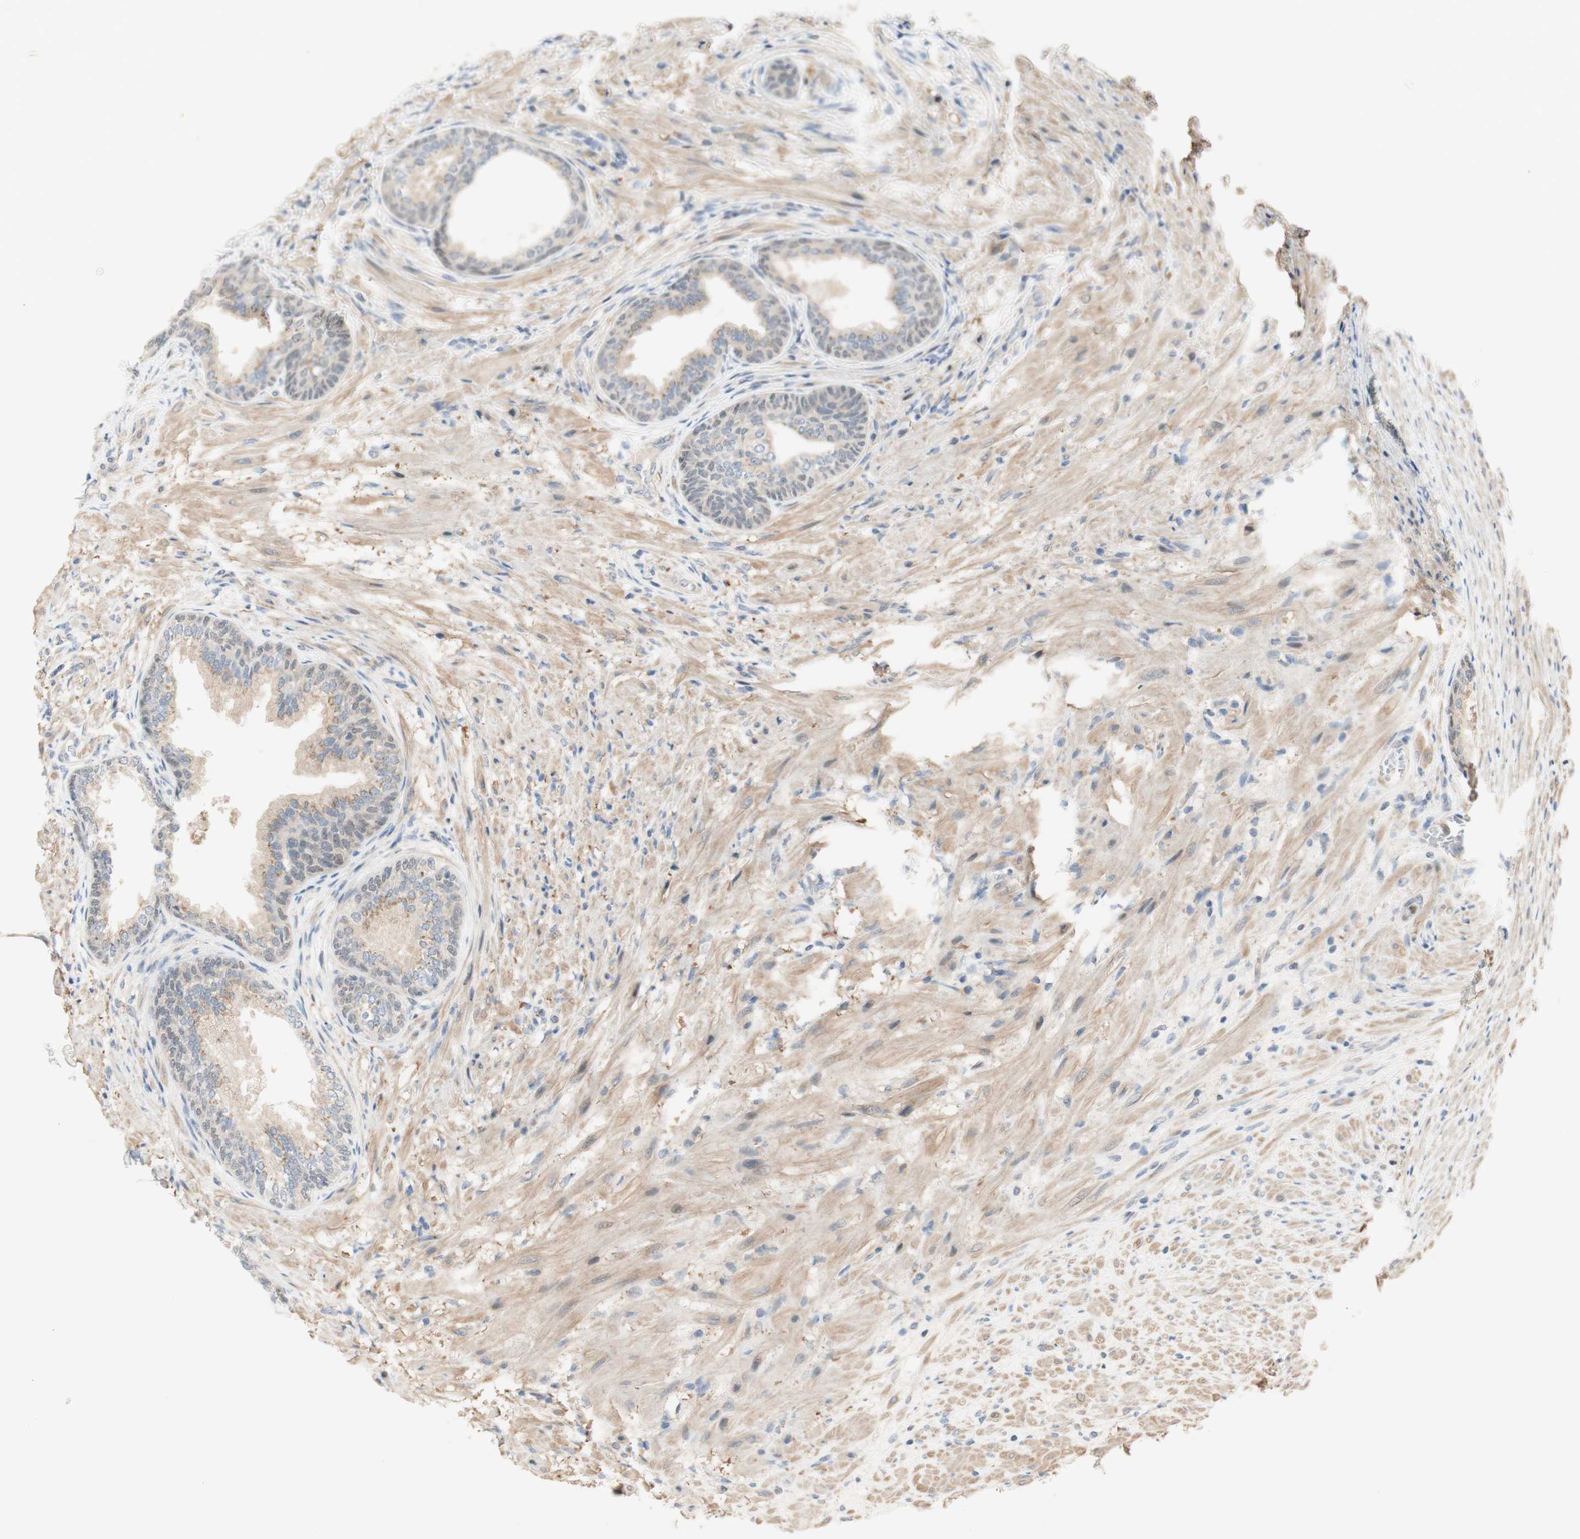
{"staining": {"intensity": "weak", "quantity": "<25%", "location": "cytoplasmic/membranous,nuclear"}, "tissue": "prostate", "cell_type": "Glandular cells", "image_type": "normal", "snomed": [{"axis": "morphology", "description": "Normal tissue, NOS"}, {"axis": "topography", "description": "Prostate"}], "caption": "High magnification brightfield microscopy of benign prostate stained with DAB (brown) and counterstained with hematoxylin (blue): glandular cells show no significant staining.", "gene": "RFNG", "patient": {"sex": "male", "age": 76}}